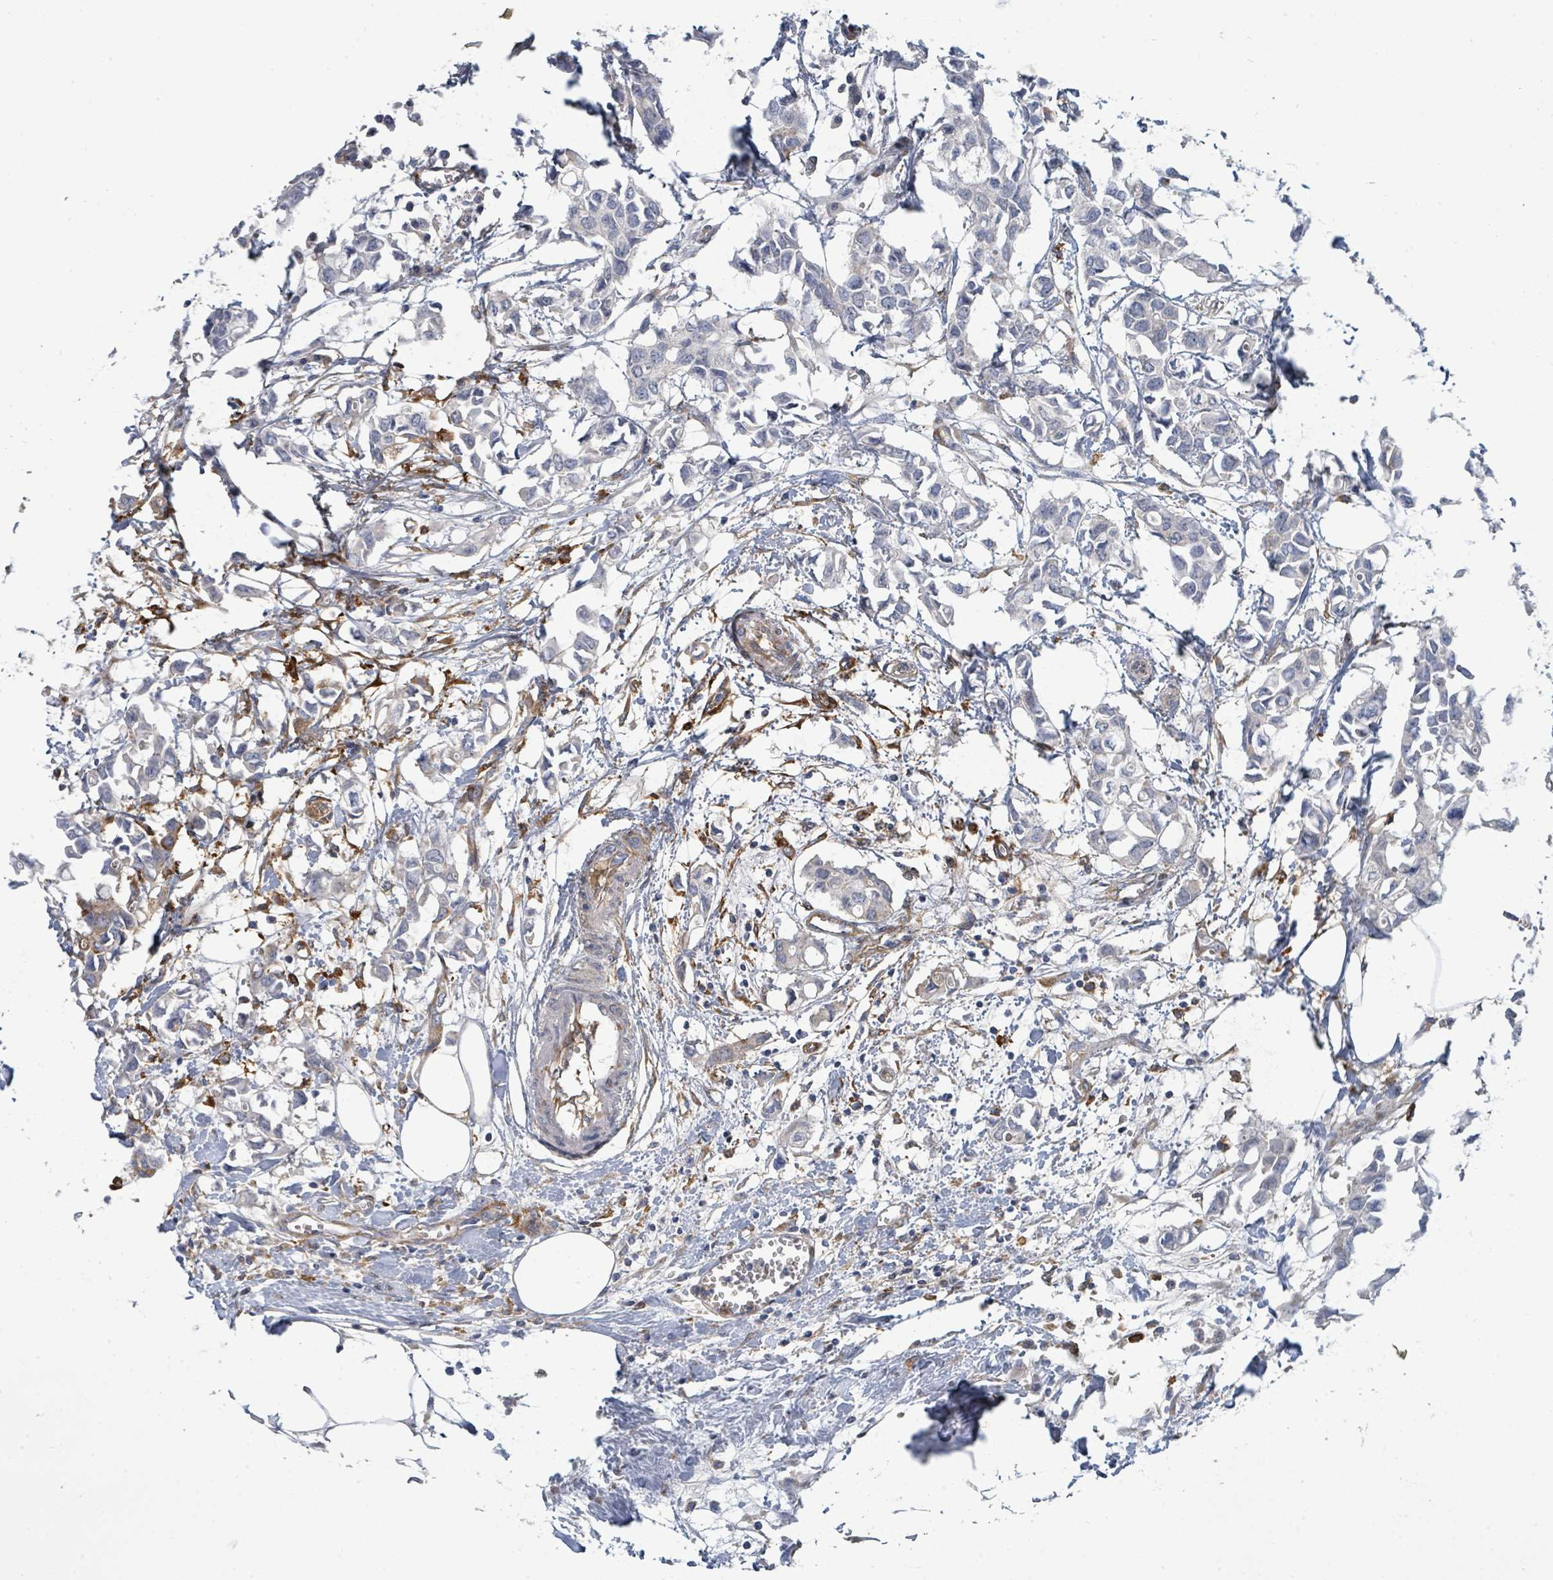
{"staining": {"intensity": "negative", "quantity": "none", "location": "none"}, "tissue": "breast cancer", "cell_type": "Tumor cells", "image_type": "cancer", "snomed": [{"axis": "morphology", "description": "Duct carcinoma"}, {"axis": "topography", "description": "Breast"}], "caption": "Invasive ductal carcinoma (breast) was stained to show a protein in brown. There is no significant positivity in tumor cells.", "gene": "IFIT1", "patient": {"sex": "female", "age": 41}}